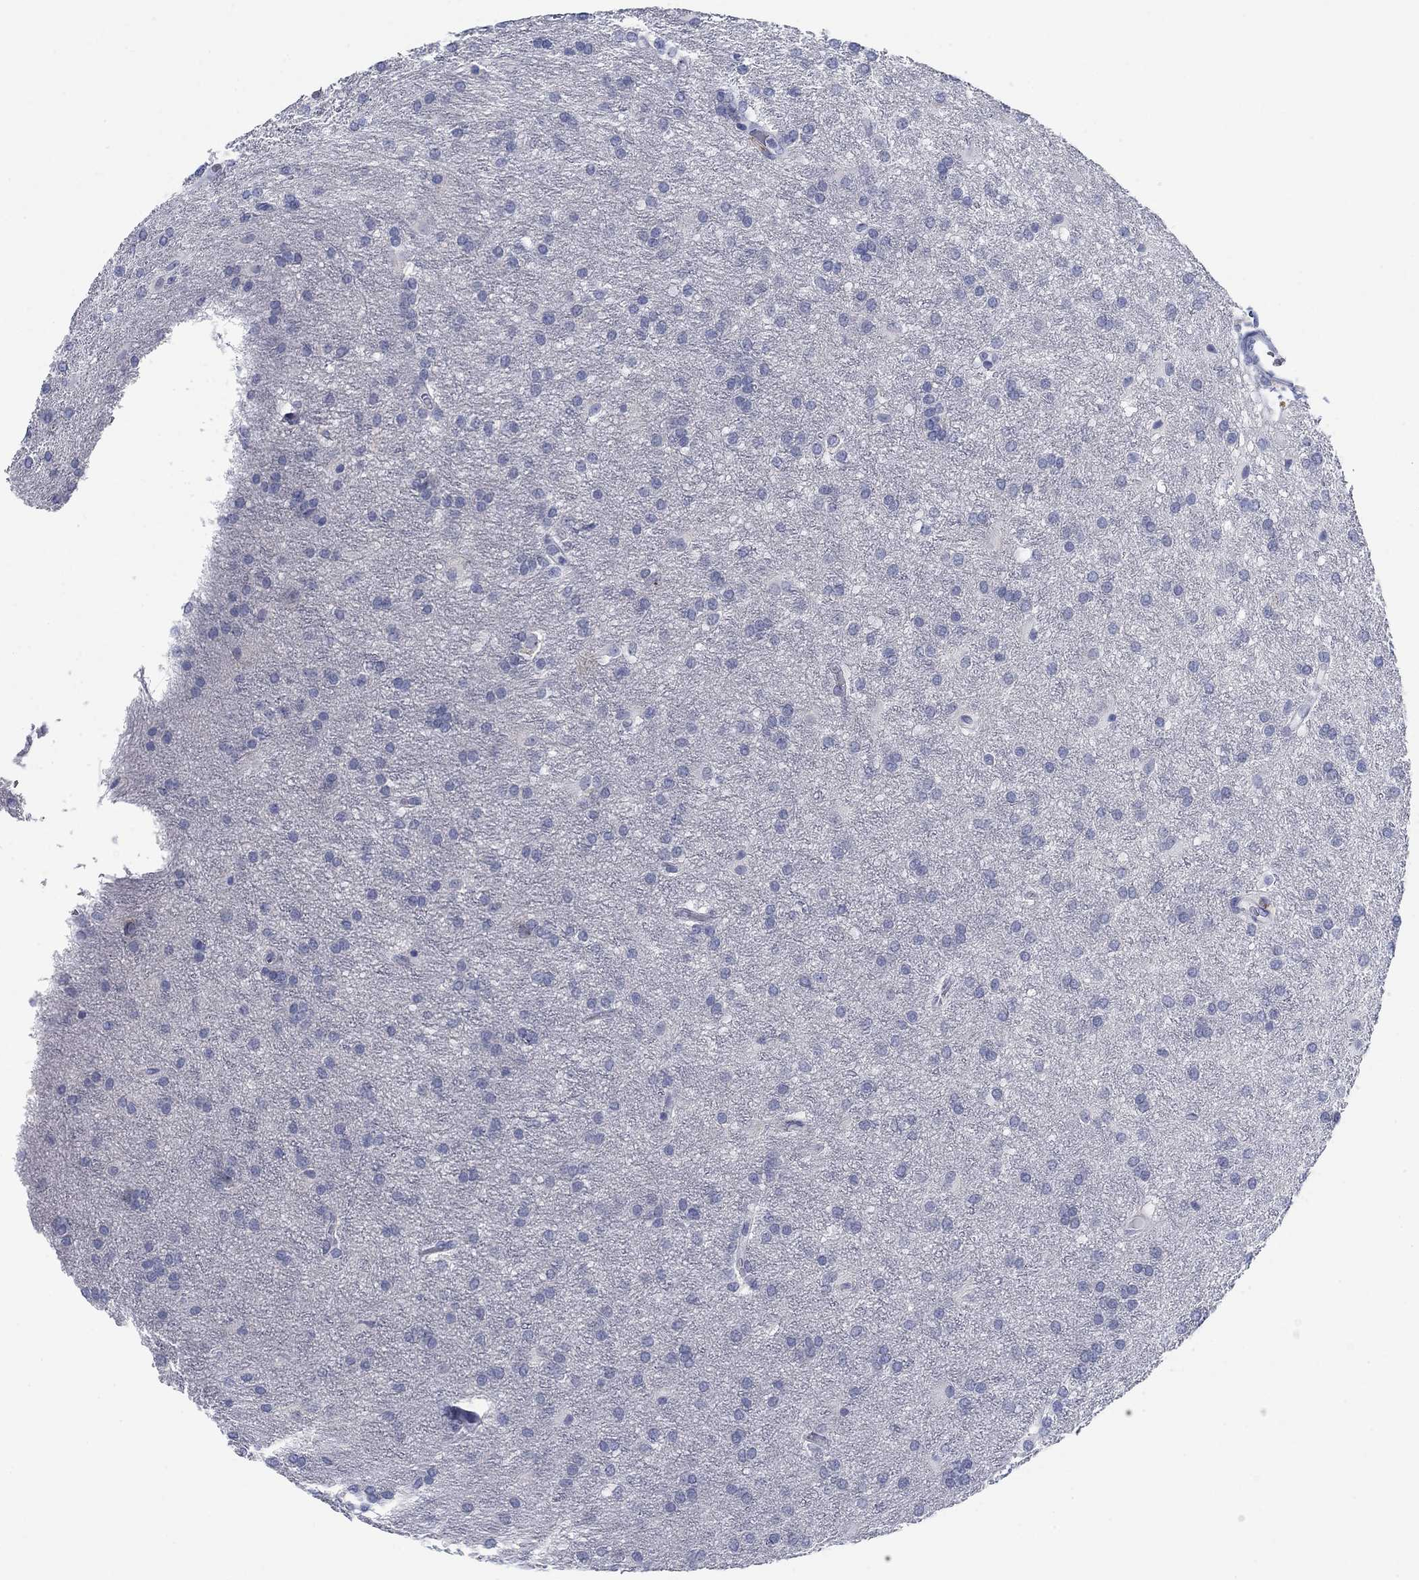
{"staining": {"intensity": "negative", "quantity": "none", "location": "none"}, "tissue": "glioma", "cell_type": "Tumor cells", "image_type": "cancer", "snomed": [{"axis": "morphology", "description": "Glioma, malignant, Low grade"}, {"axis": "topography", "description": "Brain"}], "caption": "Tumor cells are negative for protein expression in human glioma. (Brightfield microscopy of DAB IHC at high magnification).", "gene": "DNAL1", "patient": {"sex": "female", "age": 32}}